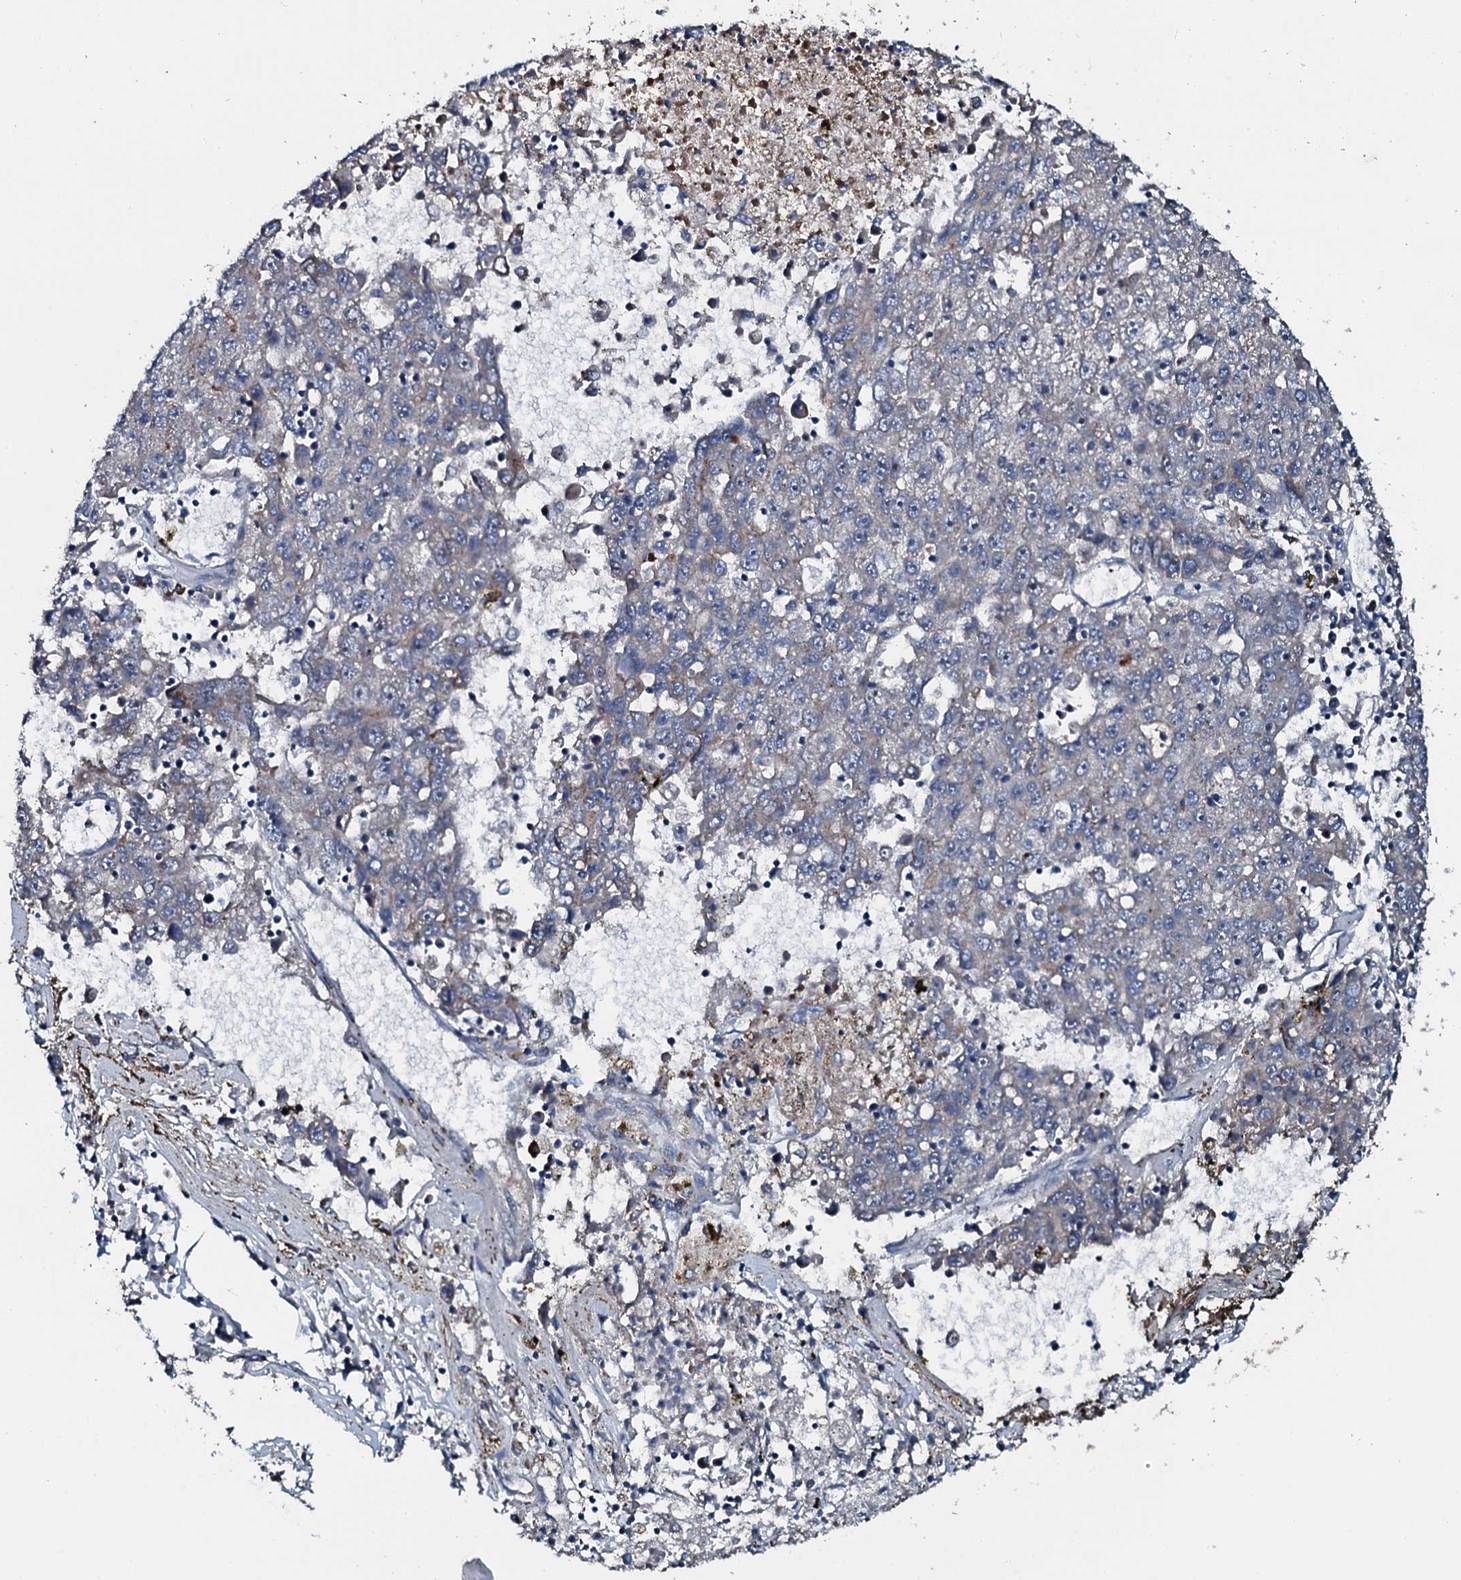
{"staining": {"intensity": "negative", "quantity": "none", "location": "none"}, "tissue": "liver cancer", "cell_type": "Tumor cells", "image_type": "cancer", "snomed": [{"axis": "morphology", "description": "Carcinoma, Hepatocellular, NOS"}, {"axis": "topography", "description": "Liver"}], "caption": "Immunohistochemistry (IHC) of hepatocellular carcinoma (liver) exhibits no staining in tumor cells.", "gene": "AARS1", "patient": {"sex": "male", "age": 49}}